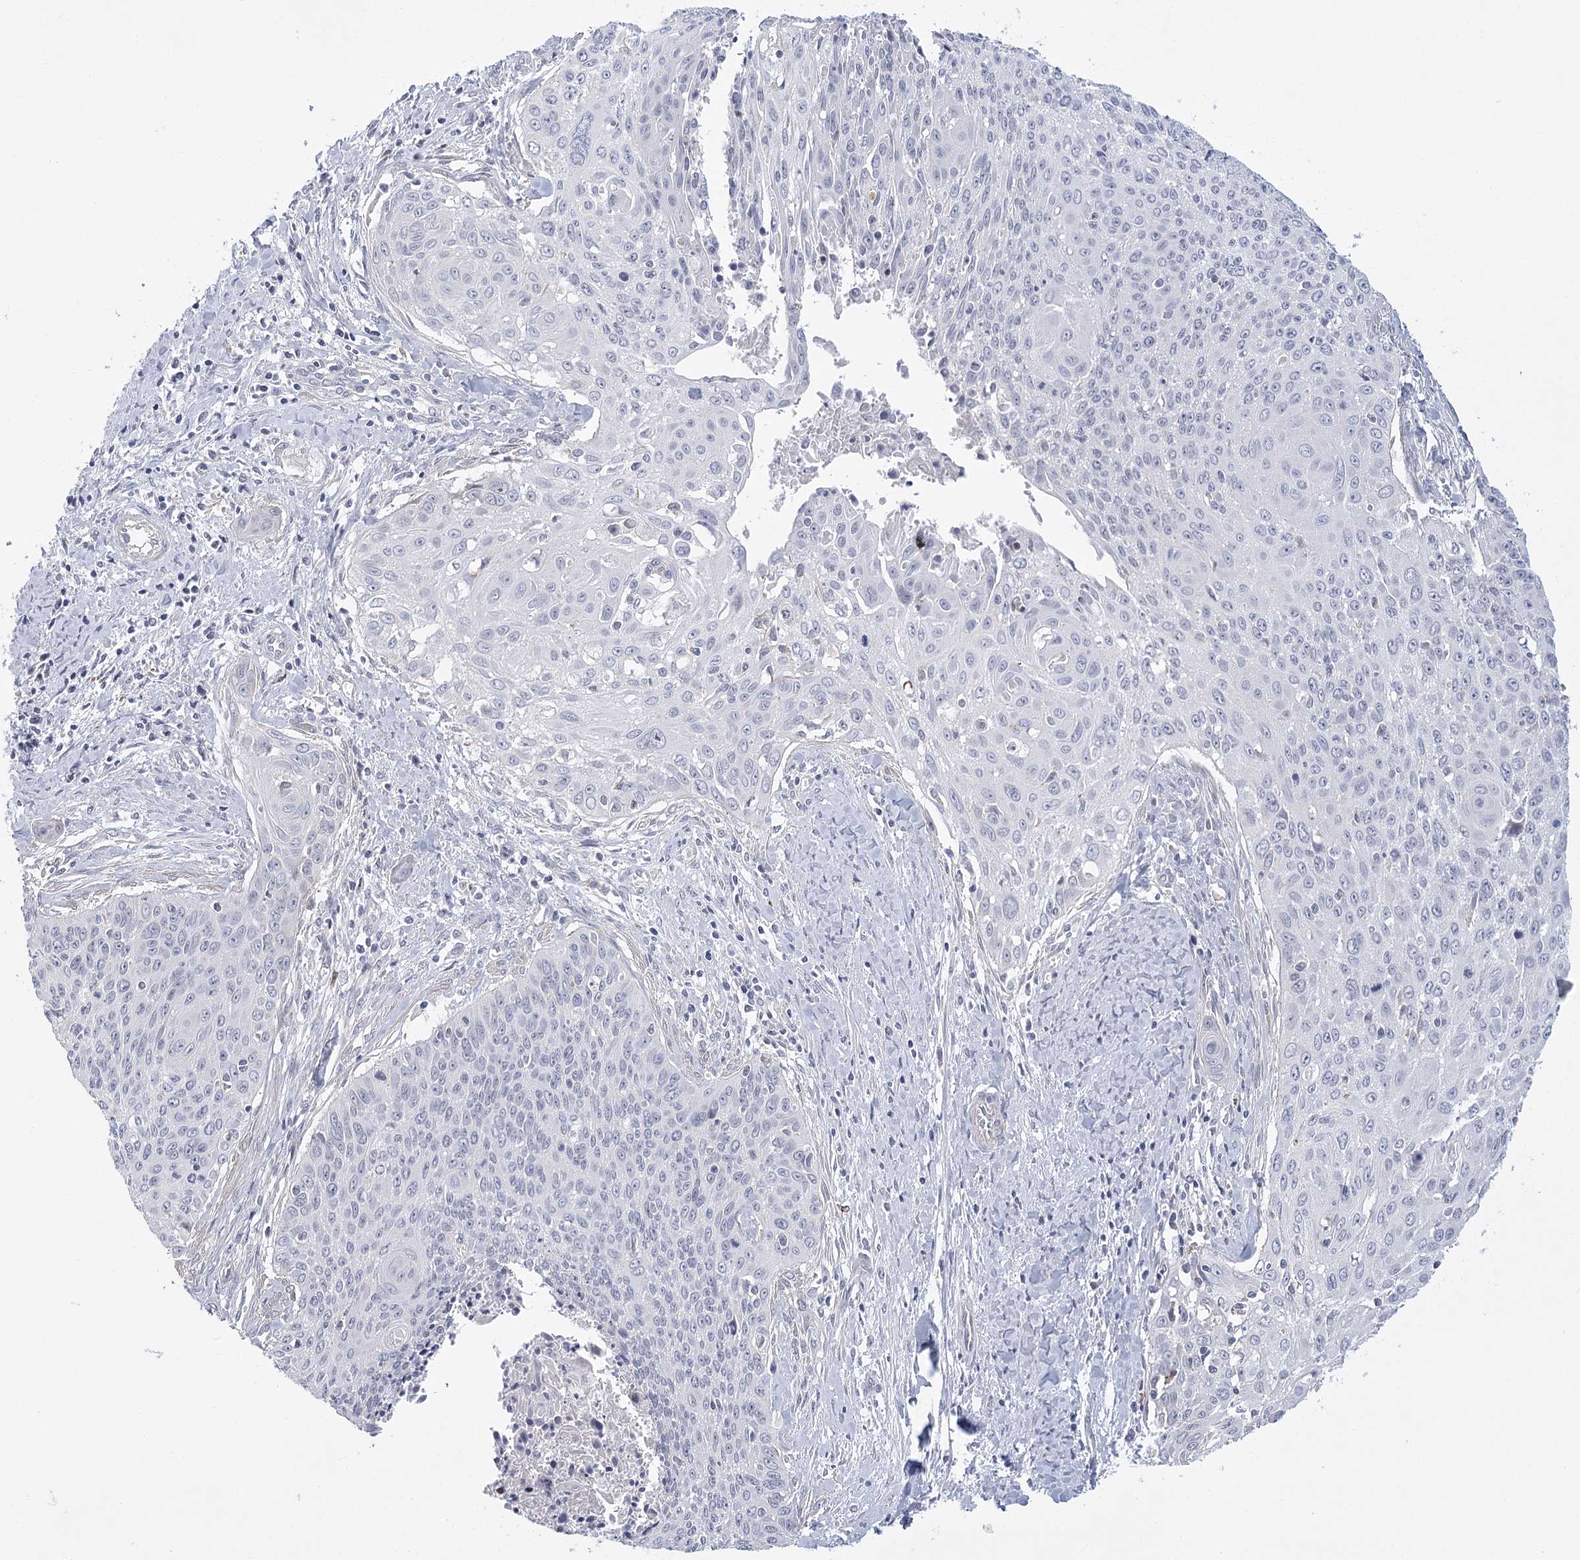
{"staining": {"intensity": "negative", "quantity": "none", "location": "none"}, "tissue": "cervical cancer", "cell_type": "Tumor cells", "image_type": "cancer", "snomed": [{"axis": "morphology", "description": "Squamous cell carcinoma, NOS"}, {"axis": "topography", "description": "Cervix"}], "caption": "This micrograph is of squamous cell carcinoma (cervical) stained with immunohistochemistry to label a protein in brown with the nuclei are counter-stained blue. There is no expression in tumor cells.", "gene": "FAM76B", "patient": {"sex": "female", "age": 55}}